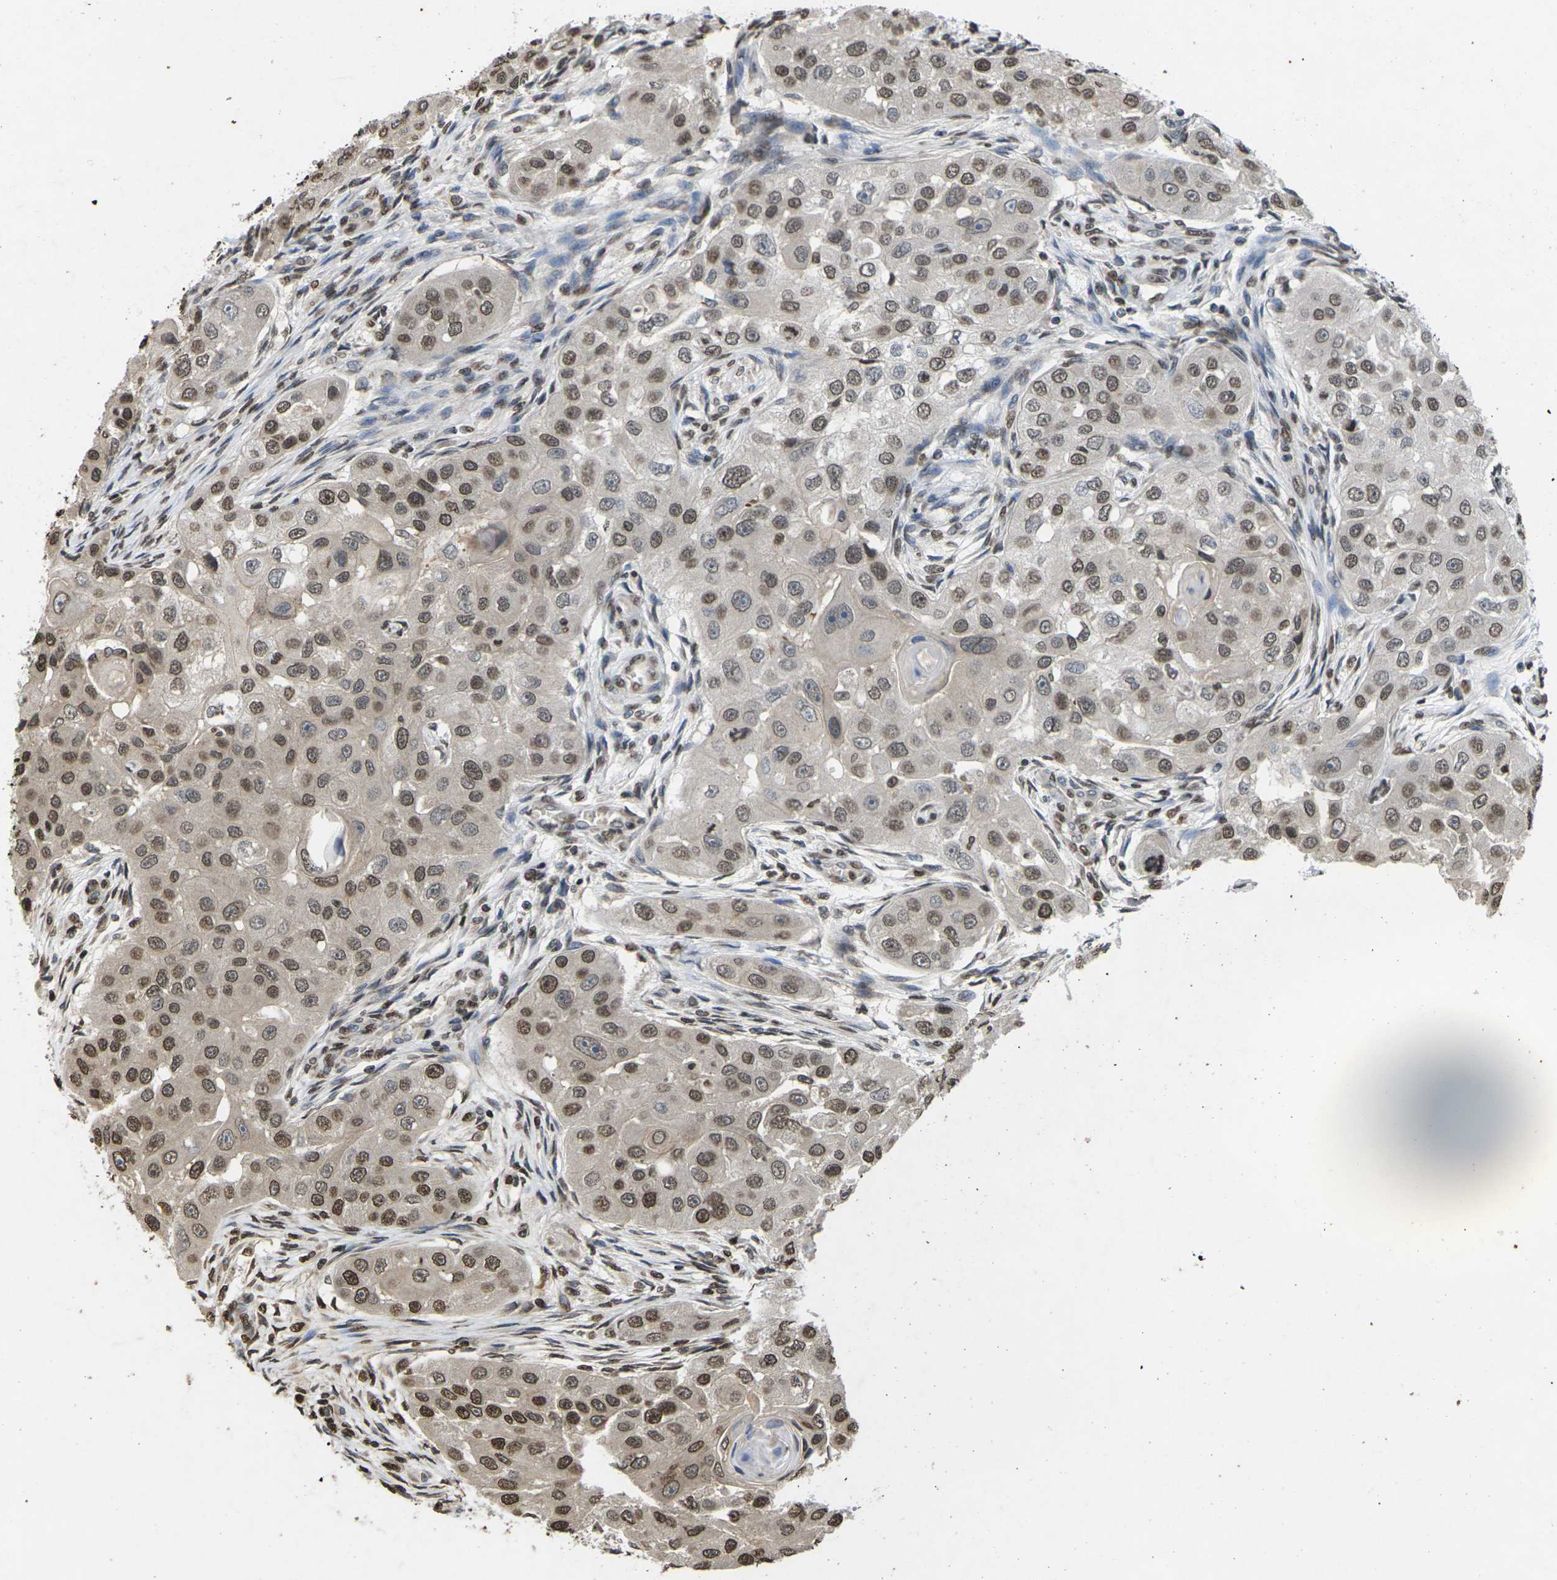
{"staining": {"intensity": "moderate", "quantity": ">75%", "location": "nuclear"}, "tissue": "head and neck cancer", "cell_type": "Tumor cells", "image_type": "cancer", "snomed": [{"axis": "morphology", "description": "Normal tissue, NOS"}, {"axis": "morphology", "description": "Squamous cell carcinoma, NOS"}, {"axis": "topography", "description": "Skeletal muscle"}, {"axis": "topography", "description": "Head-Neck"}], "caption": "Immunohistochemistry (IHC) histopathology image of human head and neck squamous cell carcinoma stained for a protein (brown), which reveals medium levels of moderate nuclear positivity in approximately >75% of tumor cells.", "gene": "EMSY", "patient": {"sex": "male", "age": 51}}